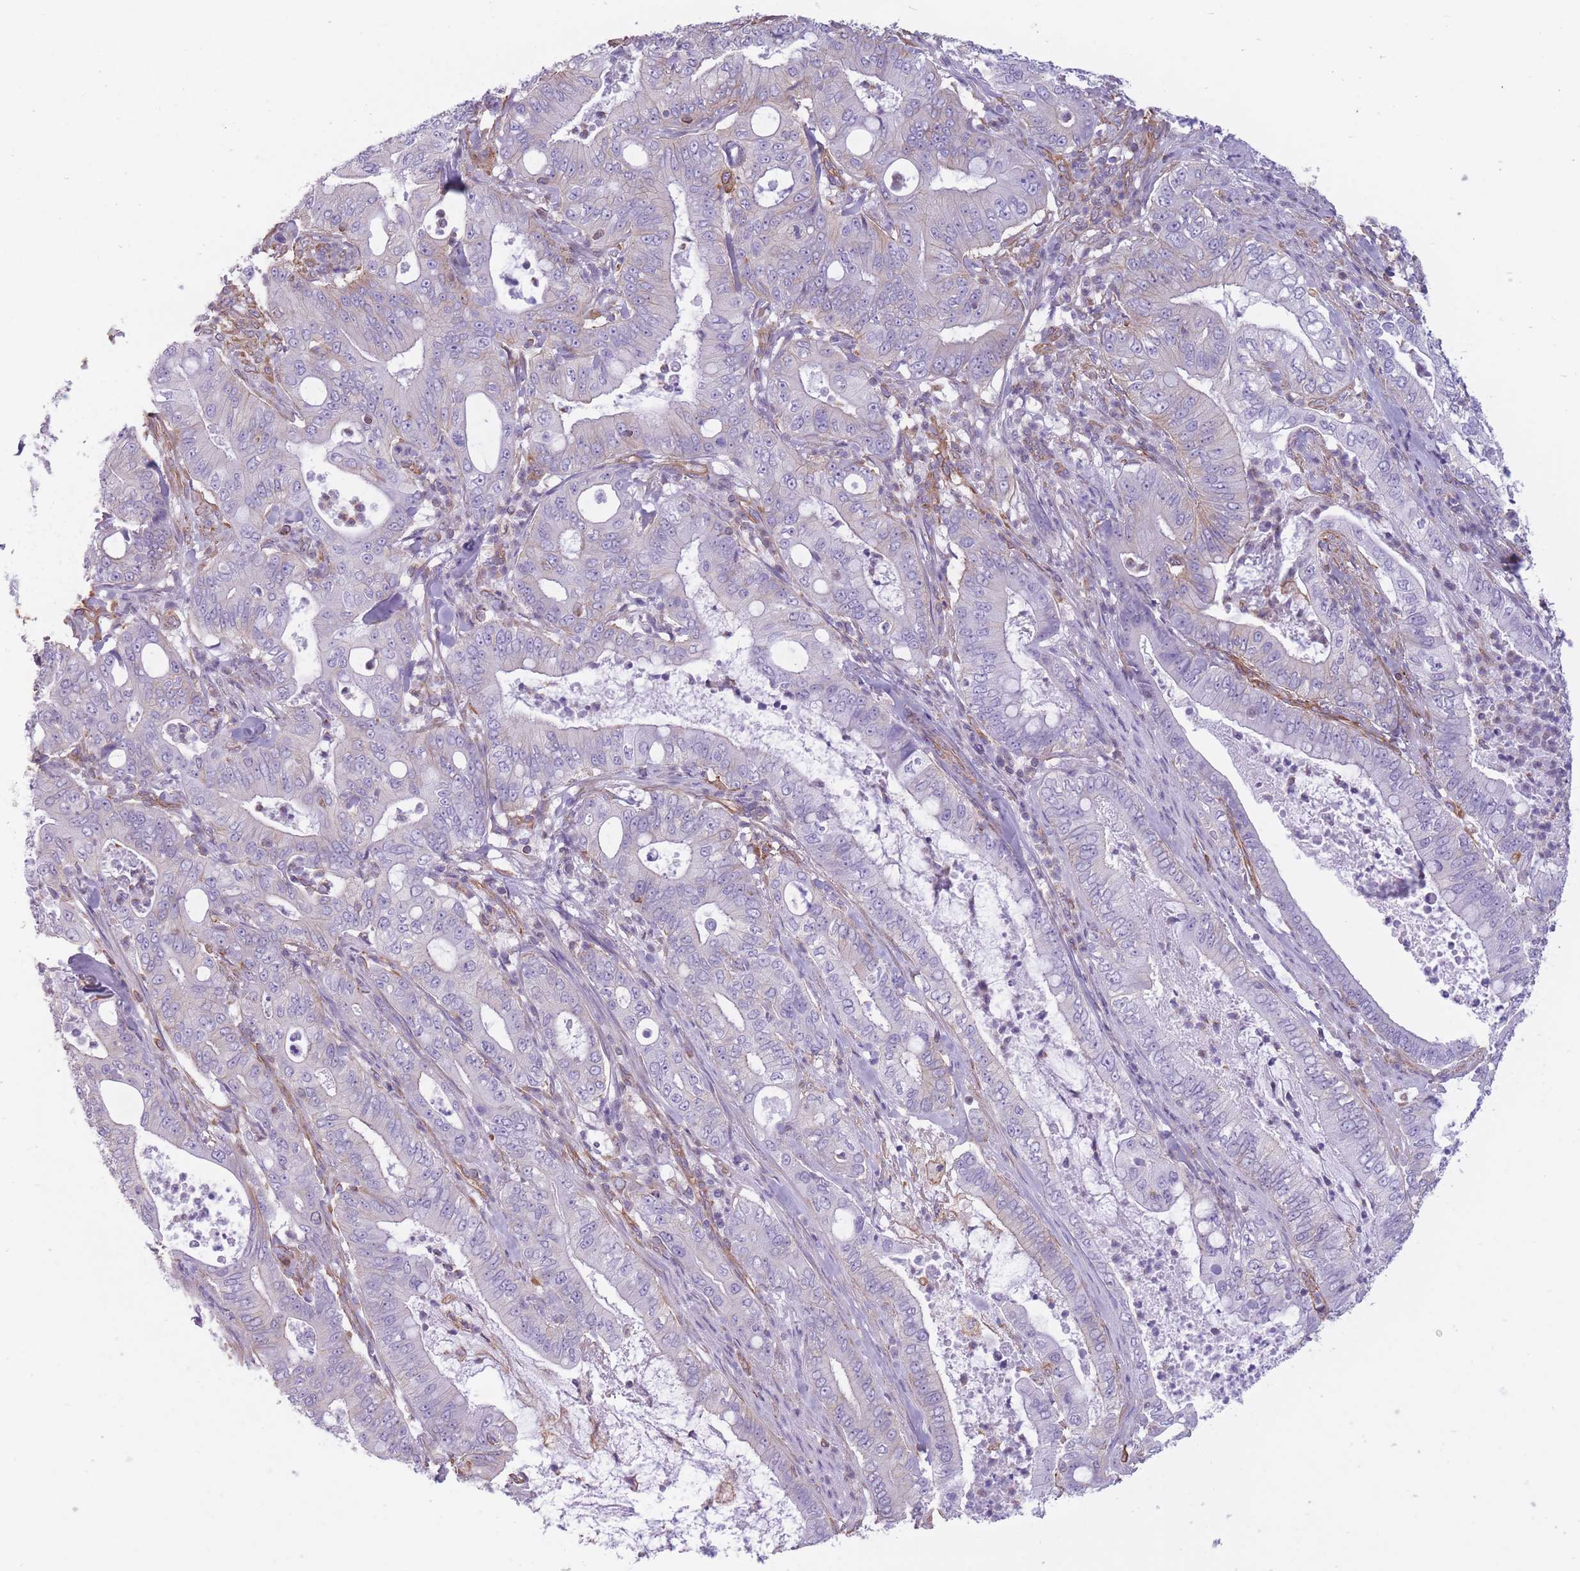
{"staining": {"intensity": "weak", "quantity": "<25%", "location": "cytoplasmic/membranous"}, "tissue": "pancreatic cancer", "cell_type": "Tumor cells", "image_type": "cancer", "snomed": [{"axis": "morphology", "description": "Adenocarcinoma, NOS"}, {"axis": "topography", "description": "Pancreas"}], "caption": "DAB (3,3'-diaminobenzidine) immunohistochemical staining of pancreatic cancer demonstrates no significant expression in tumor cells.", "gene": "ADD1", "patient": {"sex": "male", "age": 71}}